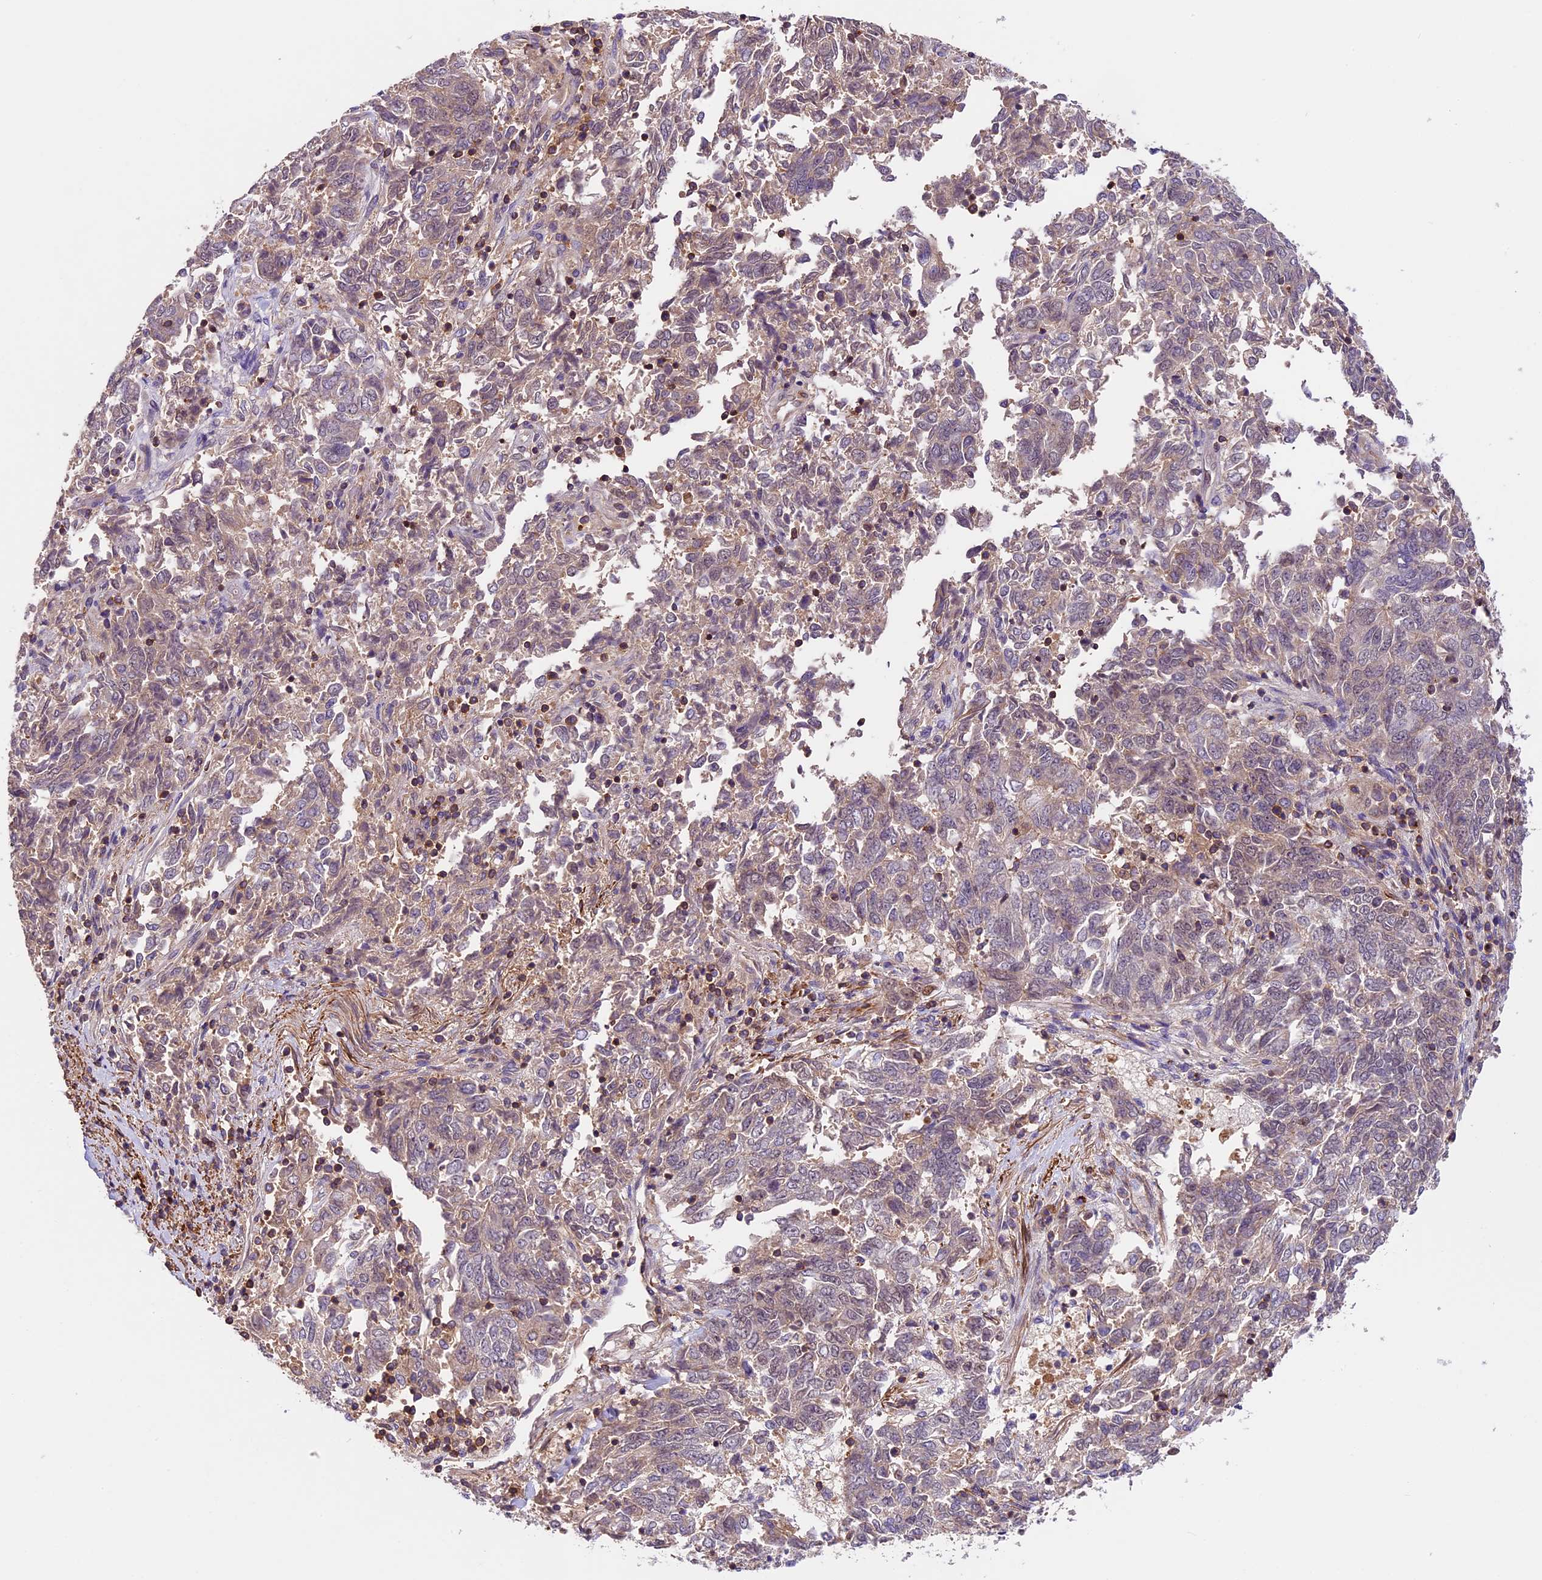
{"staining": {"intensity": "weak", "quantity": "<25%", "location": "nuclear"}, "tissue": "endometrial cancer", "cell_type": "Tumor cells", "image_type": "cancer", "snomed": [{"axis": "morphology", "description": "Adenocarcinoma, NOS"}, {"axis": "topography", "description": "Endometrium"}], "caption": "This is an immunohistochemistry (IHC) micrograph of human endometrial cancer (adenocarcinoma). There is no expression in tumor cells.", "gene": "TBC1D1", "patient": {"sex": "female", "age": 80}}